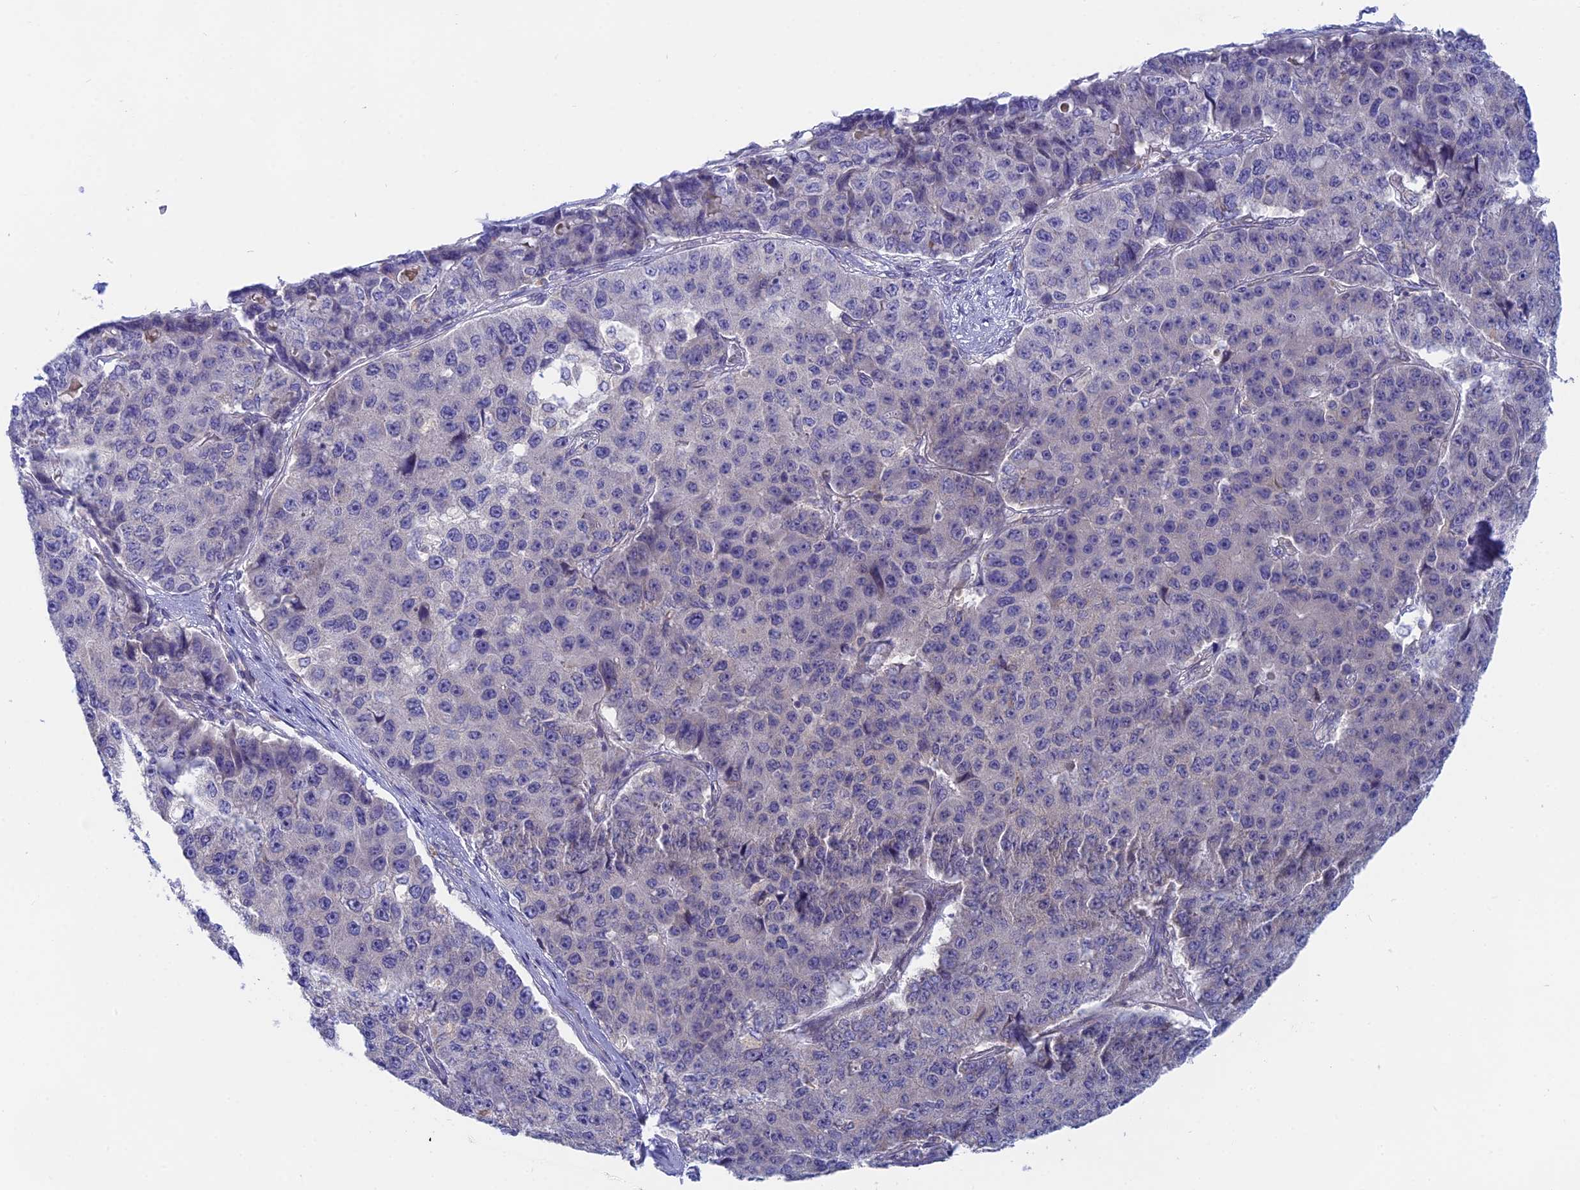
{"staining": {"intensity": "negative", "quantity": "none", "location": "none"}, "tissue": "pancreatic cancer", "cell_type": "Tumor cells", "image_type": "cancer", "snomed": [{"axis": "morphology", "description": "Adenocarcinoma, NOS"}, {"axis": "topography", "description": "Pancreas"}], "caption": "A histopathology image of human adenocarcinoma (pancreatic) is negative for staining in tumor cells.", "gene": "GLB1L", "patient": {"sex": "male", "age": 50}}